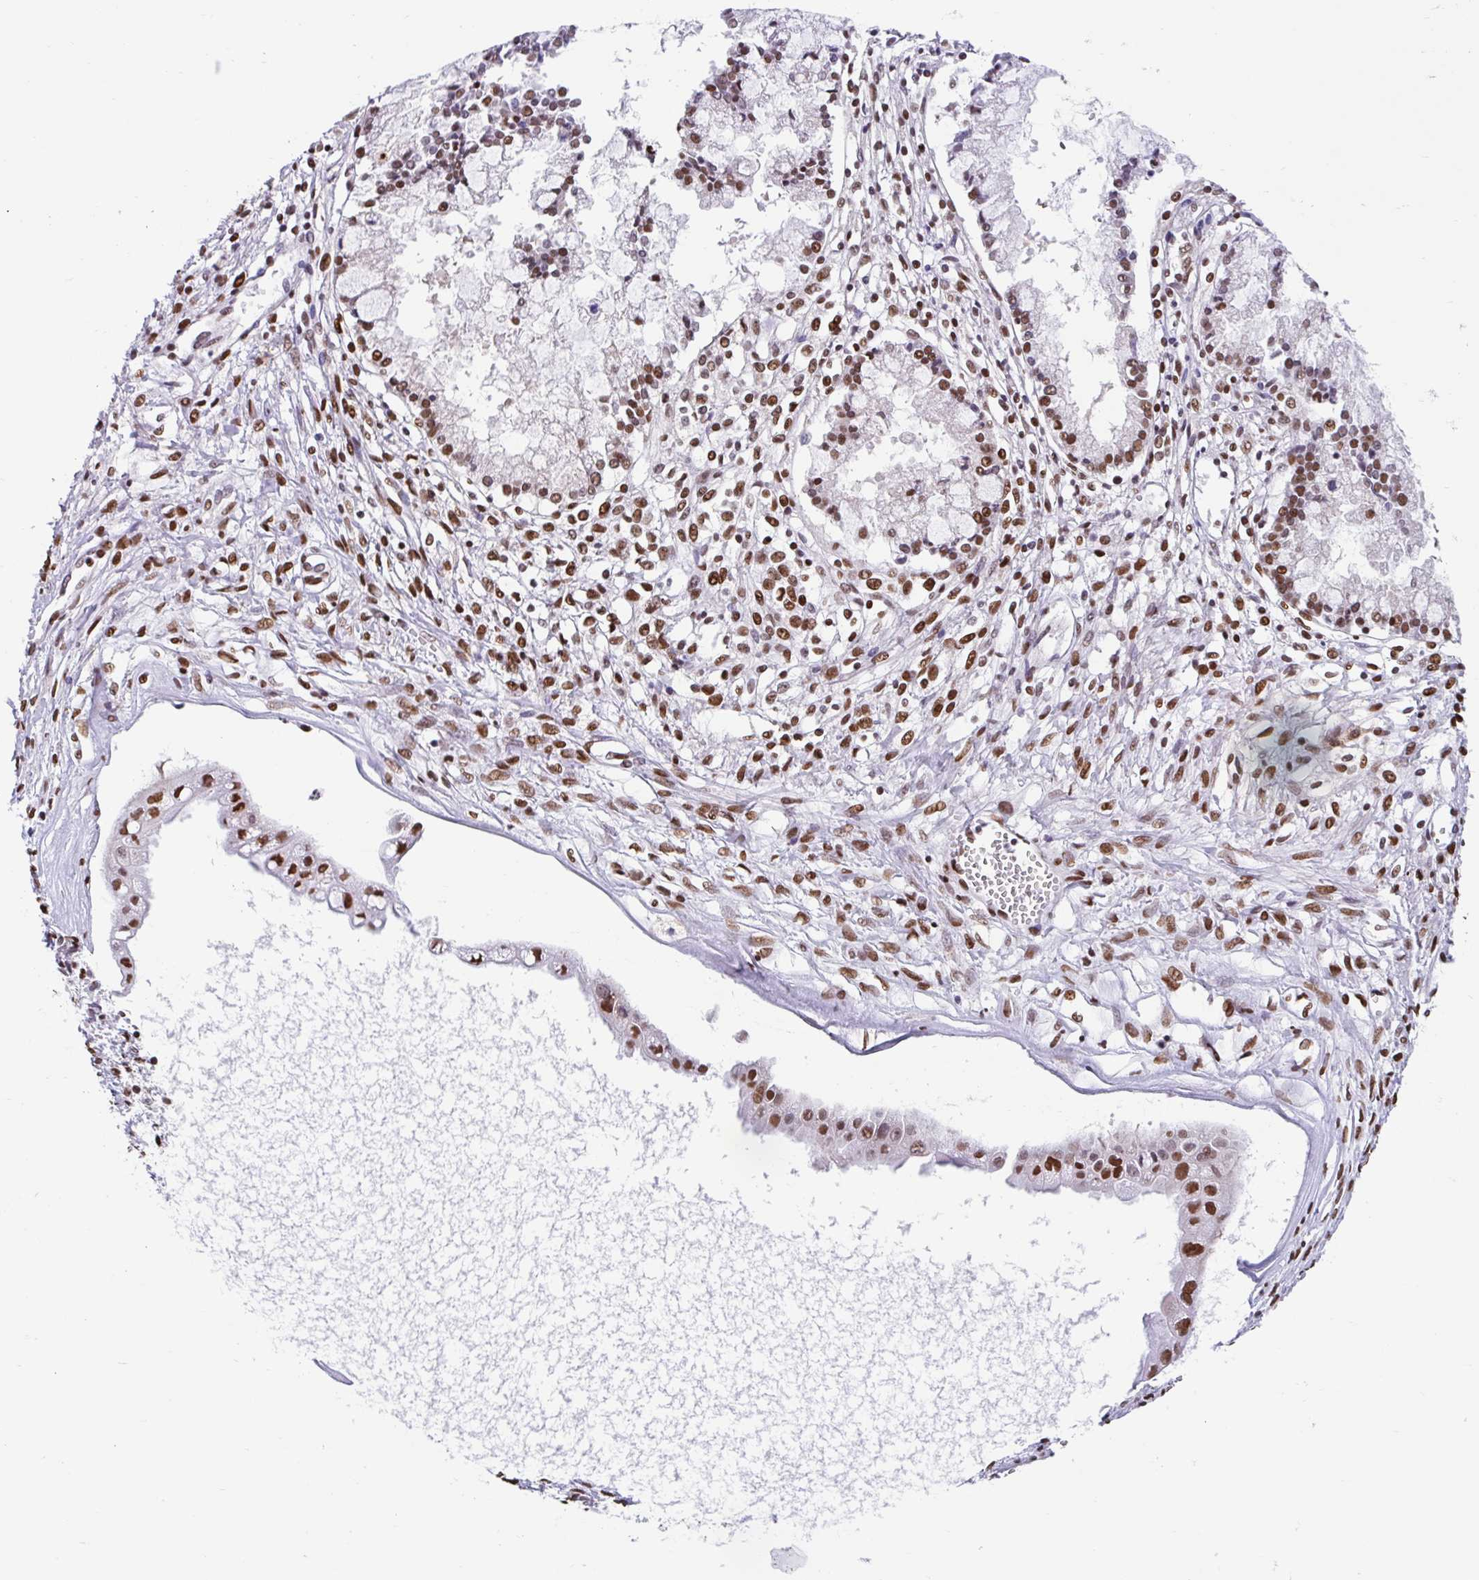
{"staining": {"intensity": "moderate", "quantity": ">75%", "location": "nuclear"}, "tissue": "ovarian cancer", "cell_type": "Tumor cells", "image_type": "cancer", "snomed": [{"axis": "morphology", "description": "Cystadenocarcinoma, mucinous, NOS"}, {"axis": "topography", "description": "Ovary"}], "caption": "Immunohistochemistry of human mucinous cystadenocarcinoma (ovarian) displays medium levels of moderate nuclear staining in about >75% of tumor cells.", "gene": "KHDRBS1", "patient": {"sex": "female", "age": 34}}